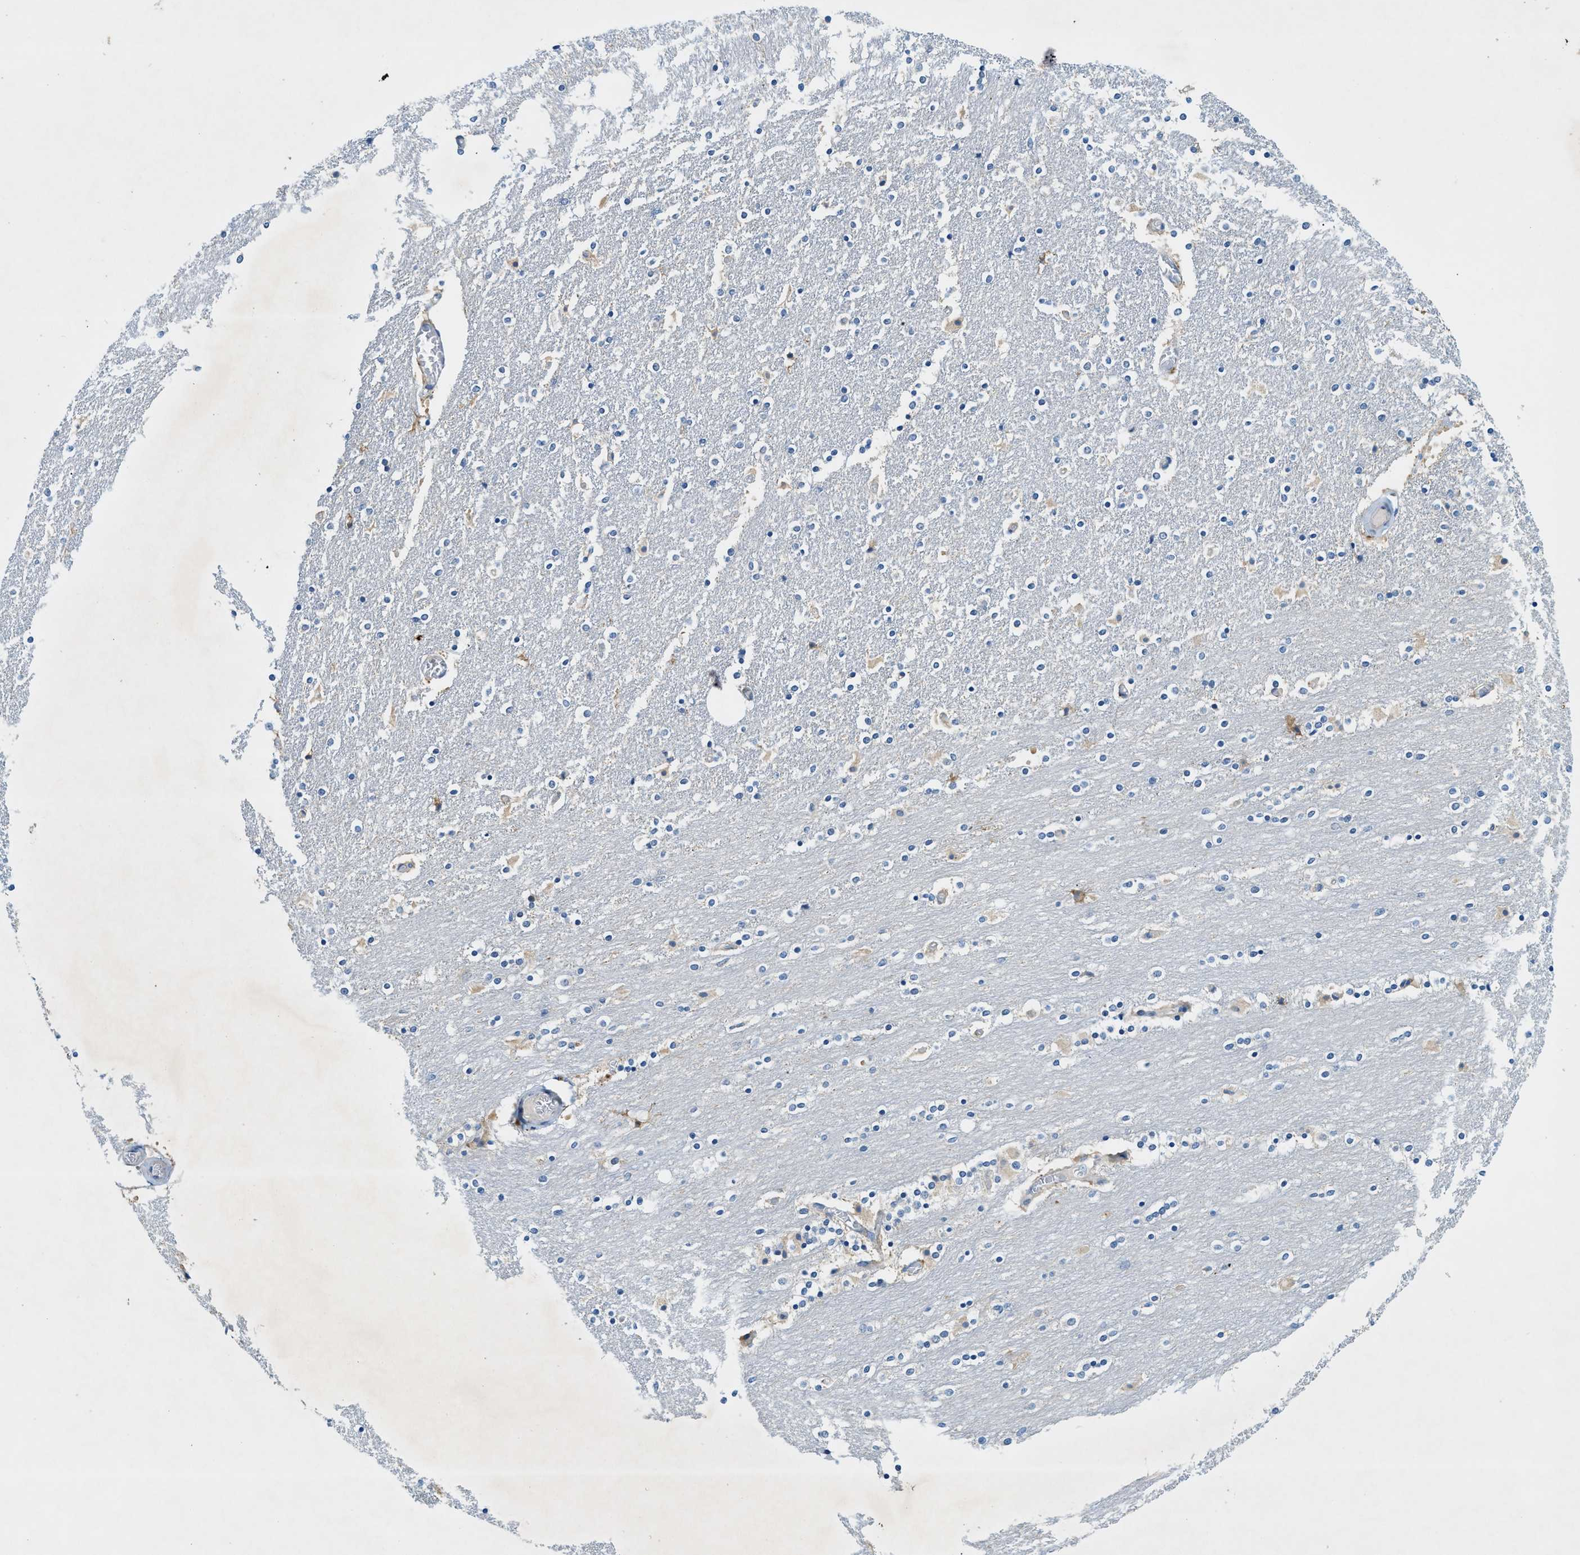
{"staining": {"intensity": "negative", "quantity": "none", "location": "none"}, "tissue": "caudate", "cell_type": "Glial cells", "image_type": "normal", "snomed": [{"axis": "morphology", "description": "Normal tissue, NOS"}, {"axis": "topography", "description": "Lateral ventricle wall"}], "caption": "IHC image of unremarkable caudate: caudate stained with DAB shows no significant protein positivity in glial cells. (Brightfield microscopy of DAB immunohistochemistry at high magnification).", "gene": "ZDHHC13", "patient": {"sex": "female", "age": 54}}